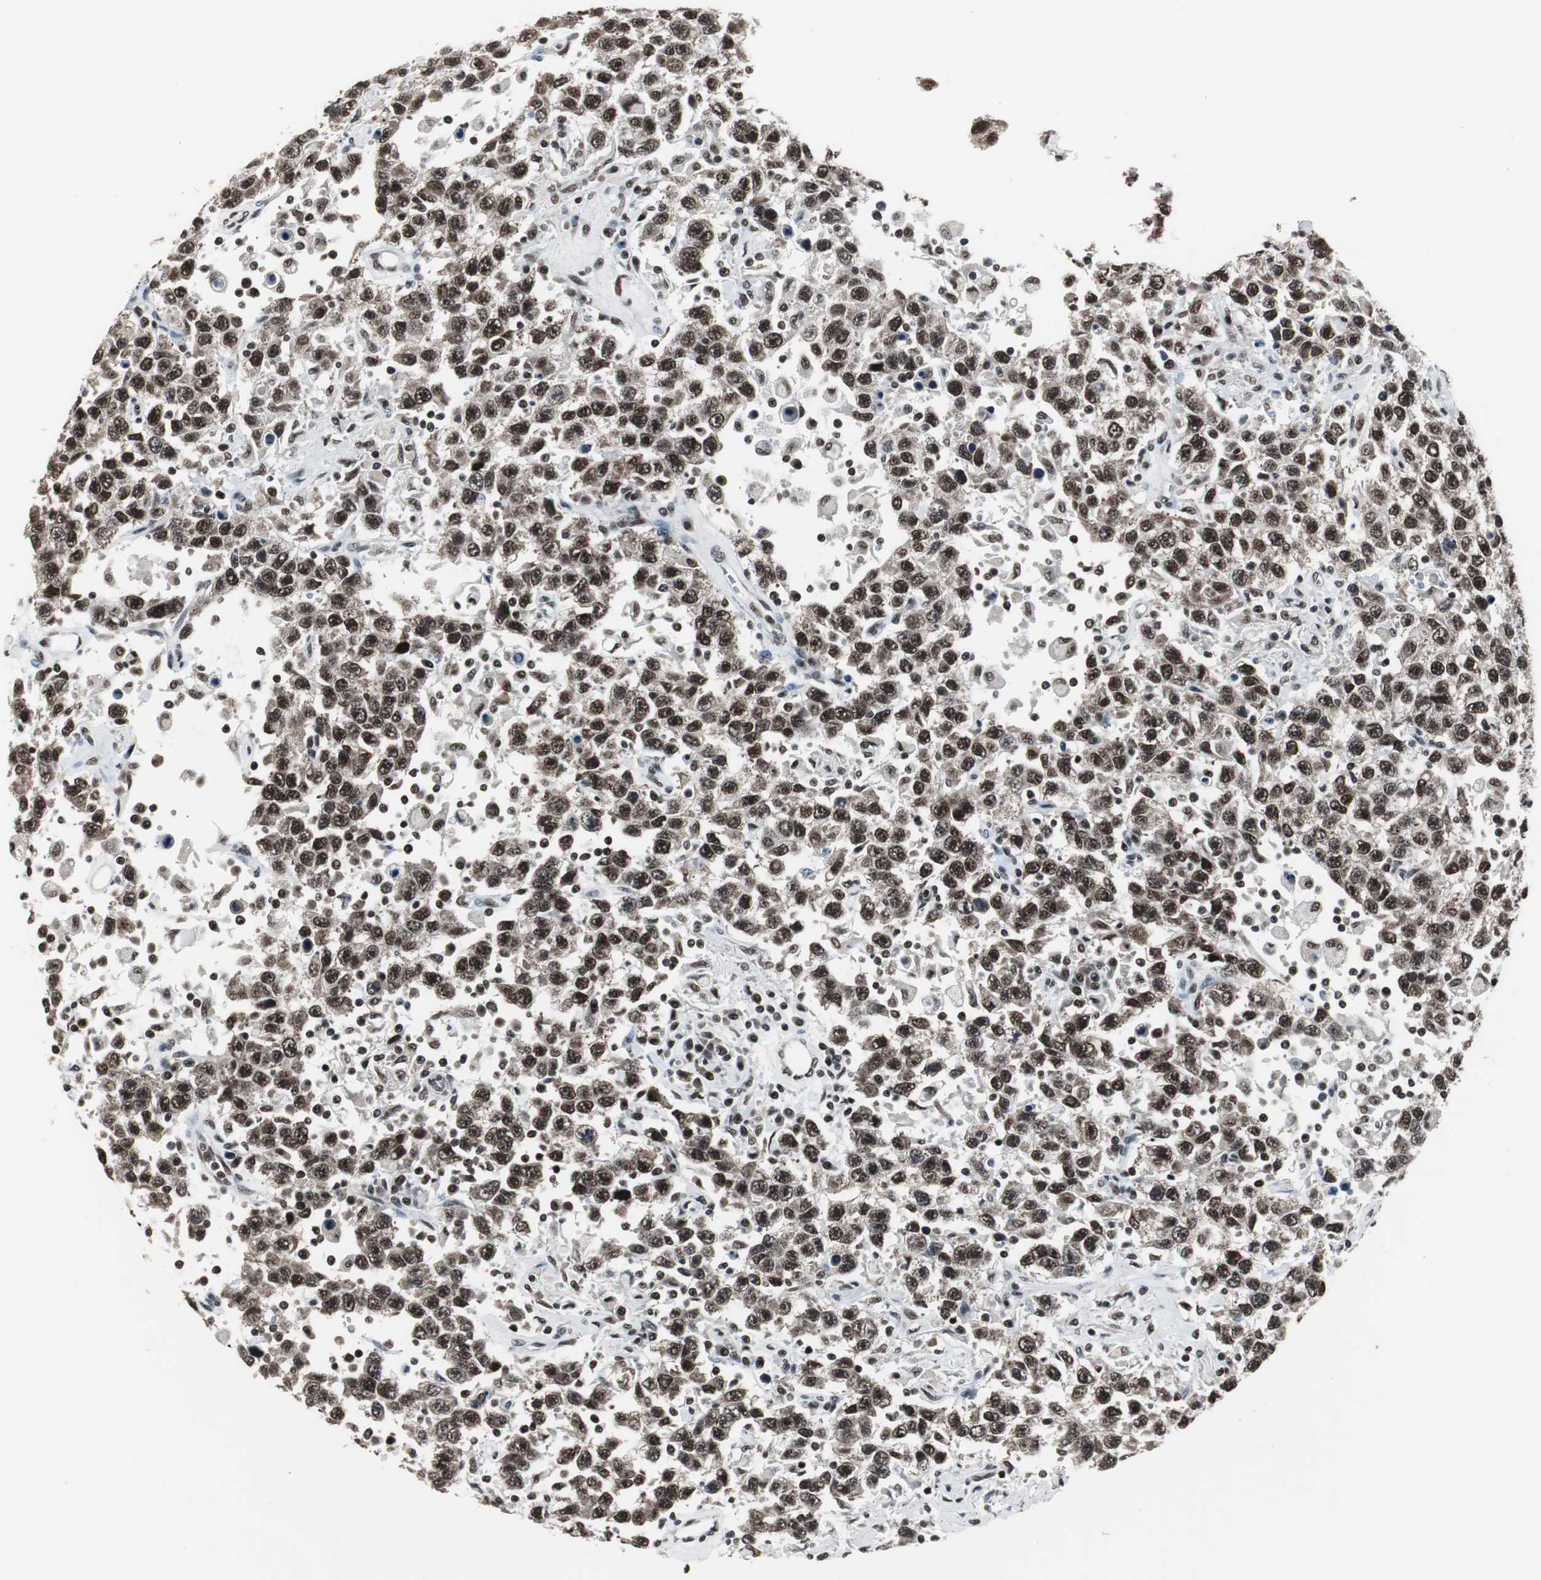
{"staining": {"intensity": "strong", "quantity": ">75%", "location": "nuclear"}, "tissue": "testis cancer", "cell_type": "Tumor cells", "image_type": "cancer", "snomed": [{"axis": "morphology", "description": "Seminoma, NOS"}, {"axis": "topography", "description": "Testis"}], "caption": "Seminoma (testis) was stained to show a protein in brown. There is high levels of strong nuclear positivity in approximately >75% of tumor cells.", "gene": "CDK9", "patient": {"sex": "male", "age": 41}}